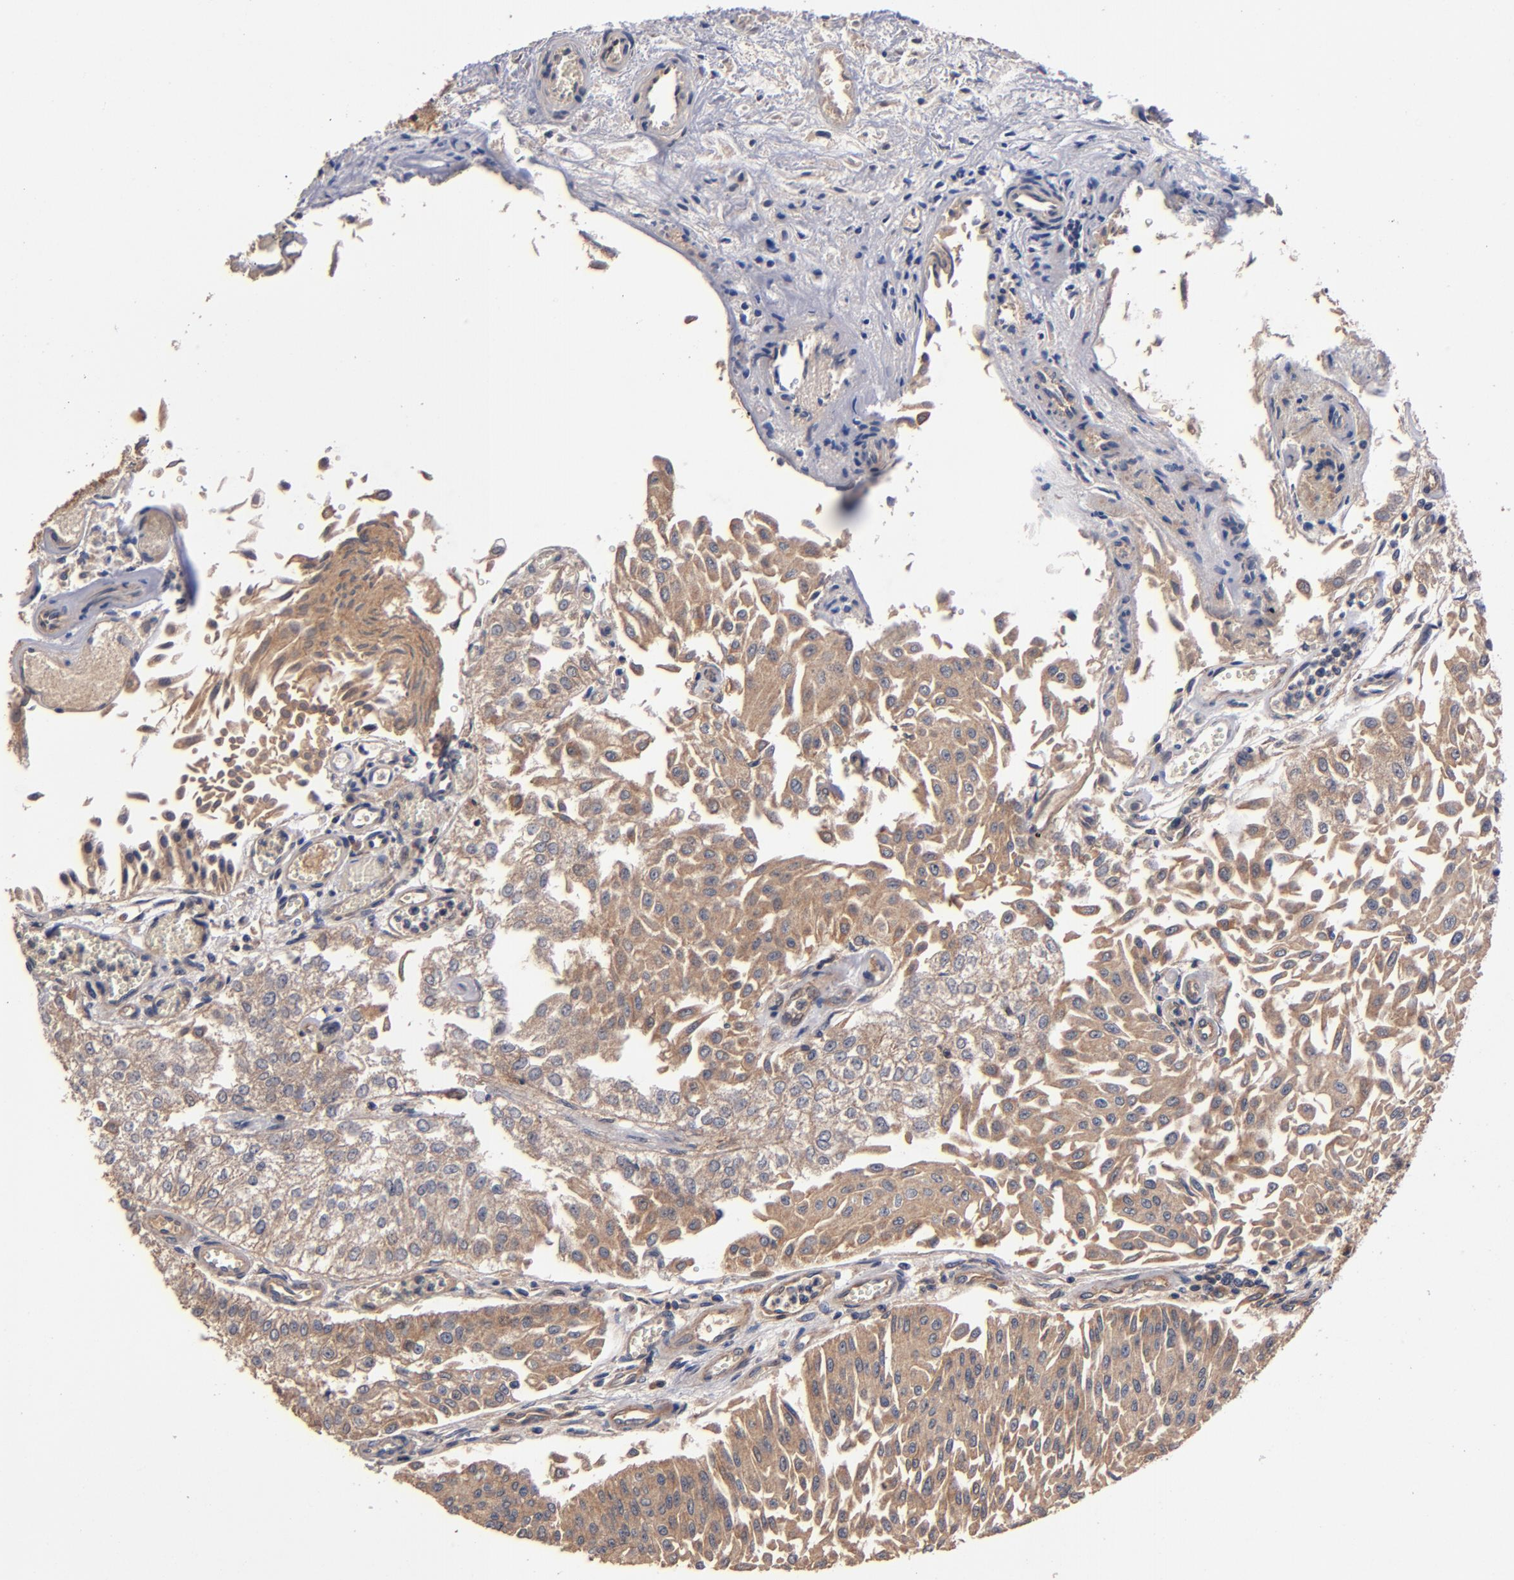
{"staining": {"intensity": "moderate", "quantity": ">75%", "location": "cytoplasmic/membranous"}, "tissue": "urothelial cancer", "cell_type": "Tumor cells", "image_type": "cancer", "snomed": [{"axis": "morphology", "description": "Urothelial carcinoma, Low grade"}, {"axis": "topography", "description": "Urinary bladder"}], "caption": "The image demonstrates immunohistochemical staining of urothelial cancer. There is moderate cytoplasmic/membranous staining is appreciated in about >75% of tumor cells. Immunohistochemistry stains the protein of interest in brown and the nuclei are stained blue.", "gene": "BDKRB1", "patient": {"sex": "male", "age": 86}}